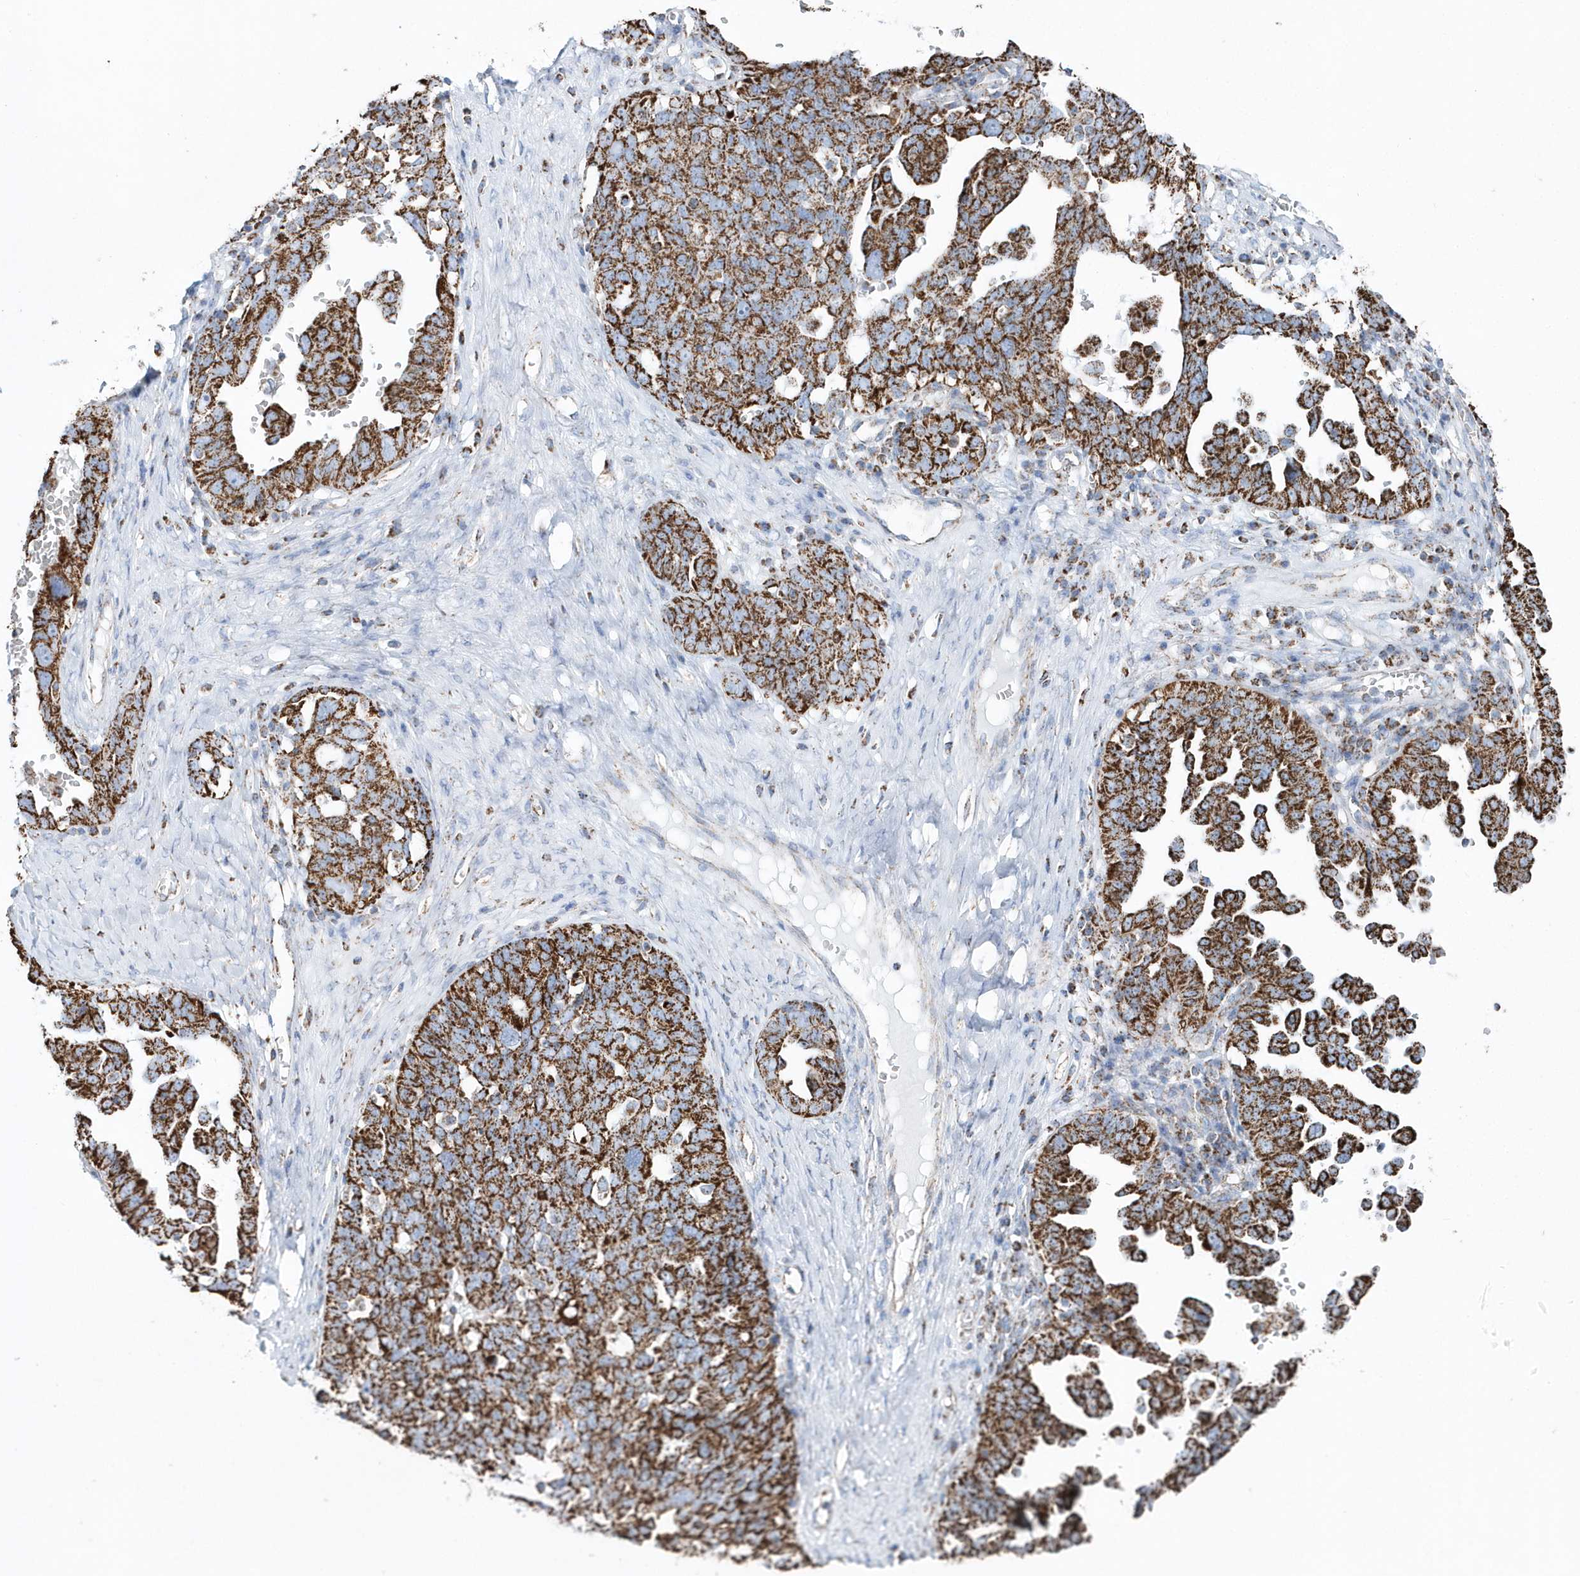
{"staining": {"intensity": "strong", "quantity": ">75%", "location": "cytoplasmic/membranous"}, "tissue": "ovarian cancer", "cell_type": "Tumor cells", "image_type": "cancer", "snomed": [{"axis": "morphology", "description": "Carcinoma, endometroid"}, {"axis": "topography", "description": "Ovary"}], "caption": "Ovarian cancer stained with DAB (3,3'-diaminobenzidine) IHC reveals high levels of strong cytoplasmic/membranous expression in about >75% of tumor cells.", "gene": "TMCO6", "patient": {"sex": "female", "age": 62}}